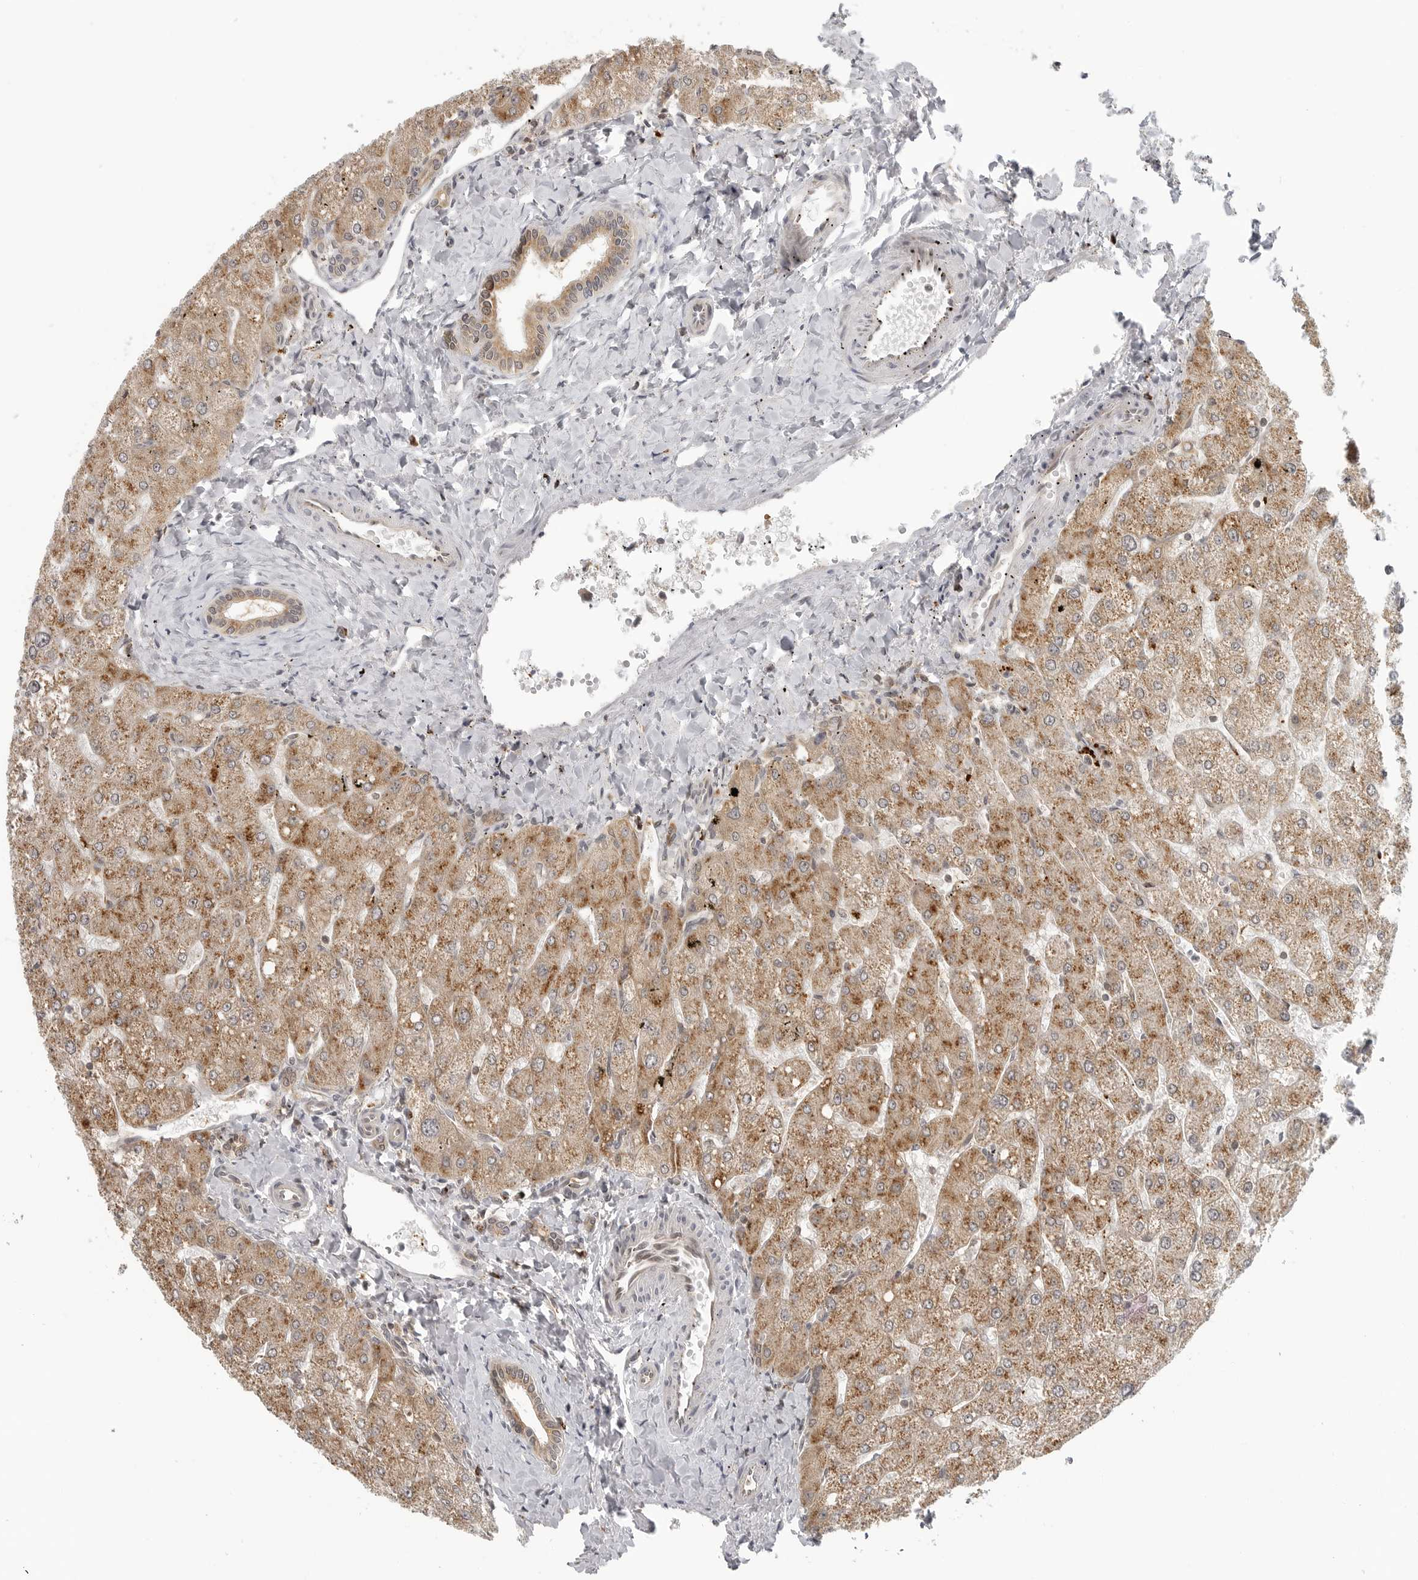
{"staining": {"intensity": "moderate", "quantity": ">75%", "location": "cytoplasmic/membranous"}, "tissue": "liver", "cell_type": "Cholangiocytes", "image_type": "normal", "snomed": [{"axis": "morphology", "description": "Normal tissue, NOS"}, {"axis": "topography", "description": "Liver"}], "caption": "A brown stain highlights moderate cytoplasmic/membranous staining of a protein in cholangiocytes of benign liver. Using DAB (brown) and hematoxylin (blue) stains, captured at high magnification using brightfield microscopy.", "gene": "COPA", "patient": {"sex": "male", "age": 55}}